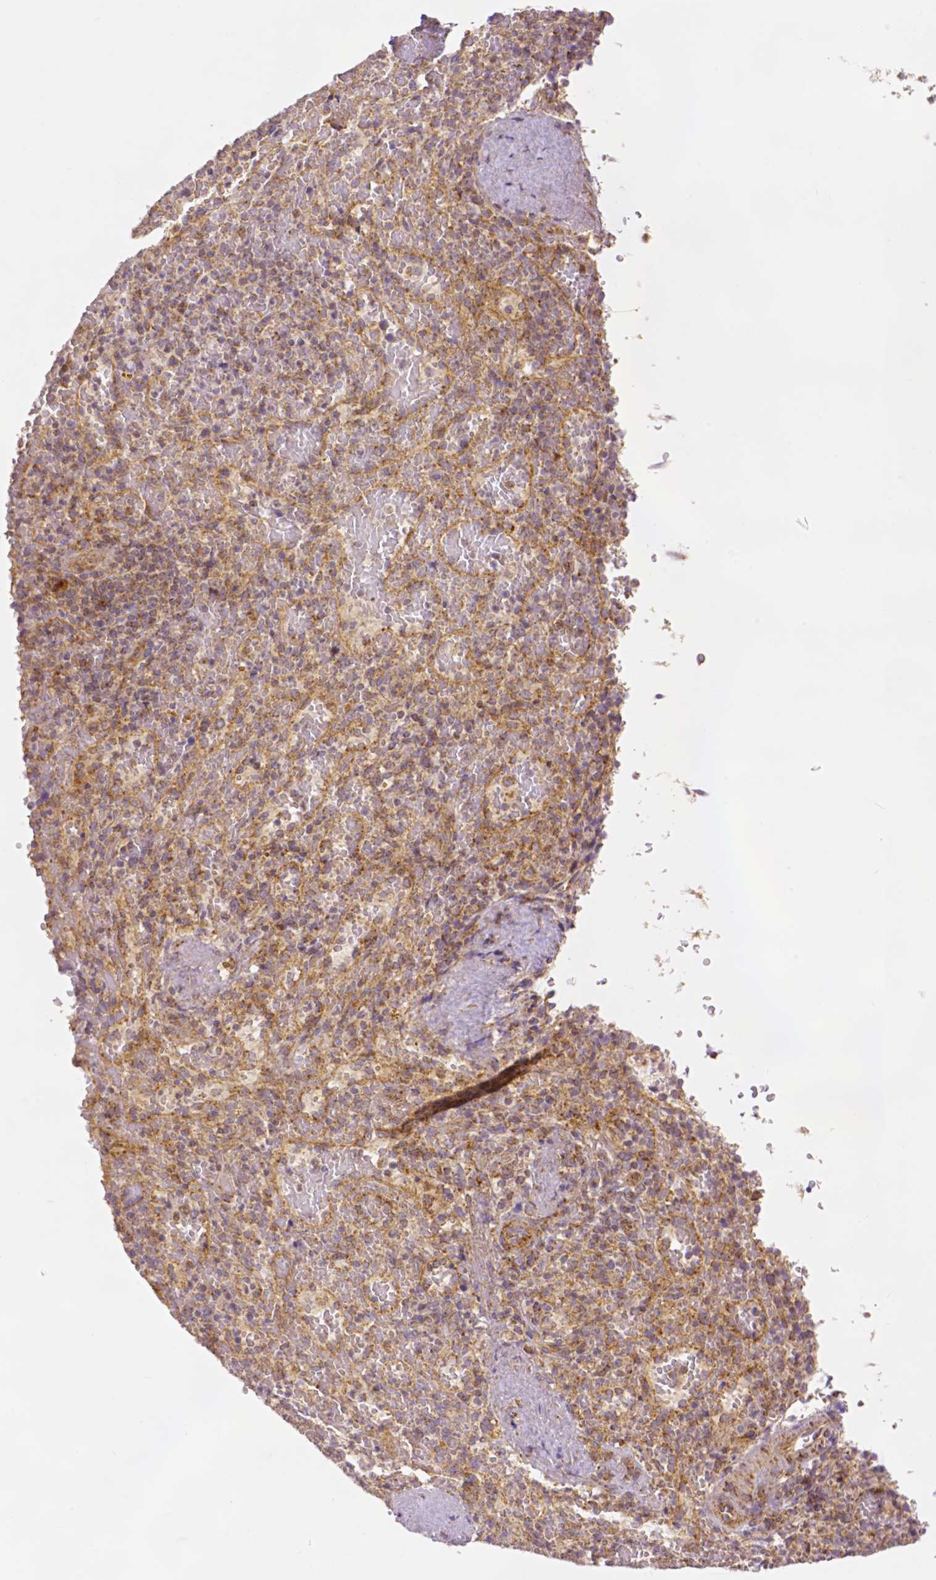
{"staining": {"intensity": "negative", "quantity": "none", "location": "none"}, "tissue": "spleen", "cell_type": "Cells in red pulp", "image_type": "normal", "snomed": [{"axis": "morphology", "description": "Normal tissue, NOS"}, {"axis": "topography", "description": "Spleen"}], "caption": "Immunohistochemical staining of normal human spleen demonstrates no significant expression in cells in red pulp.", "gene": "RHOT1", "patient": {"sex": "female", "age": 50}}